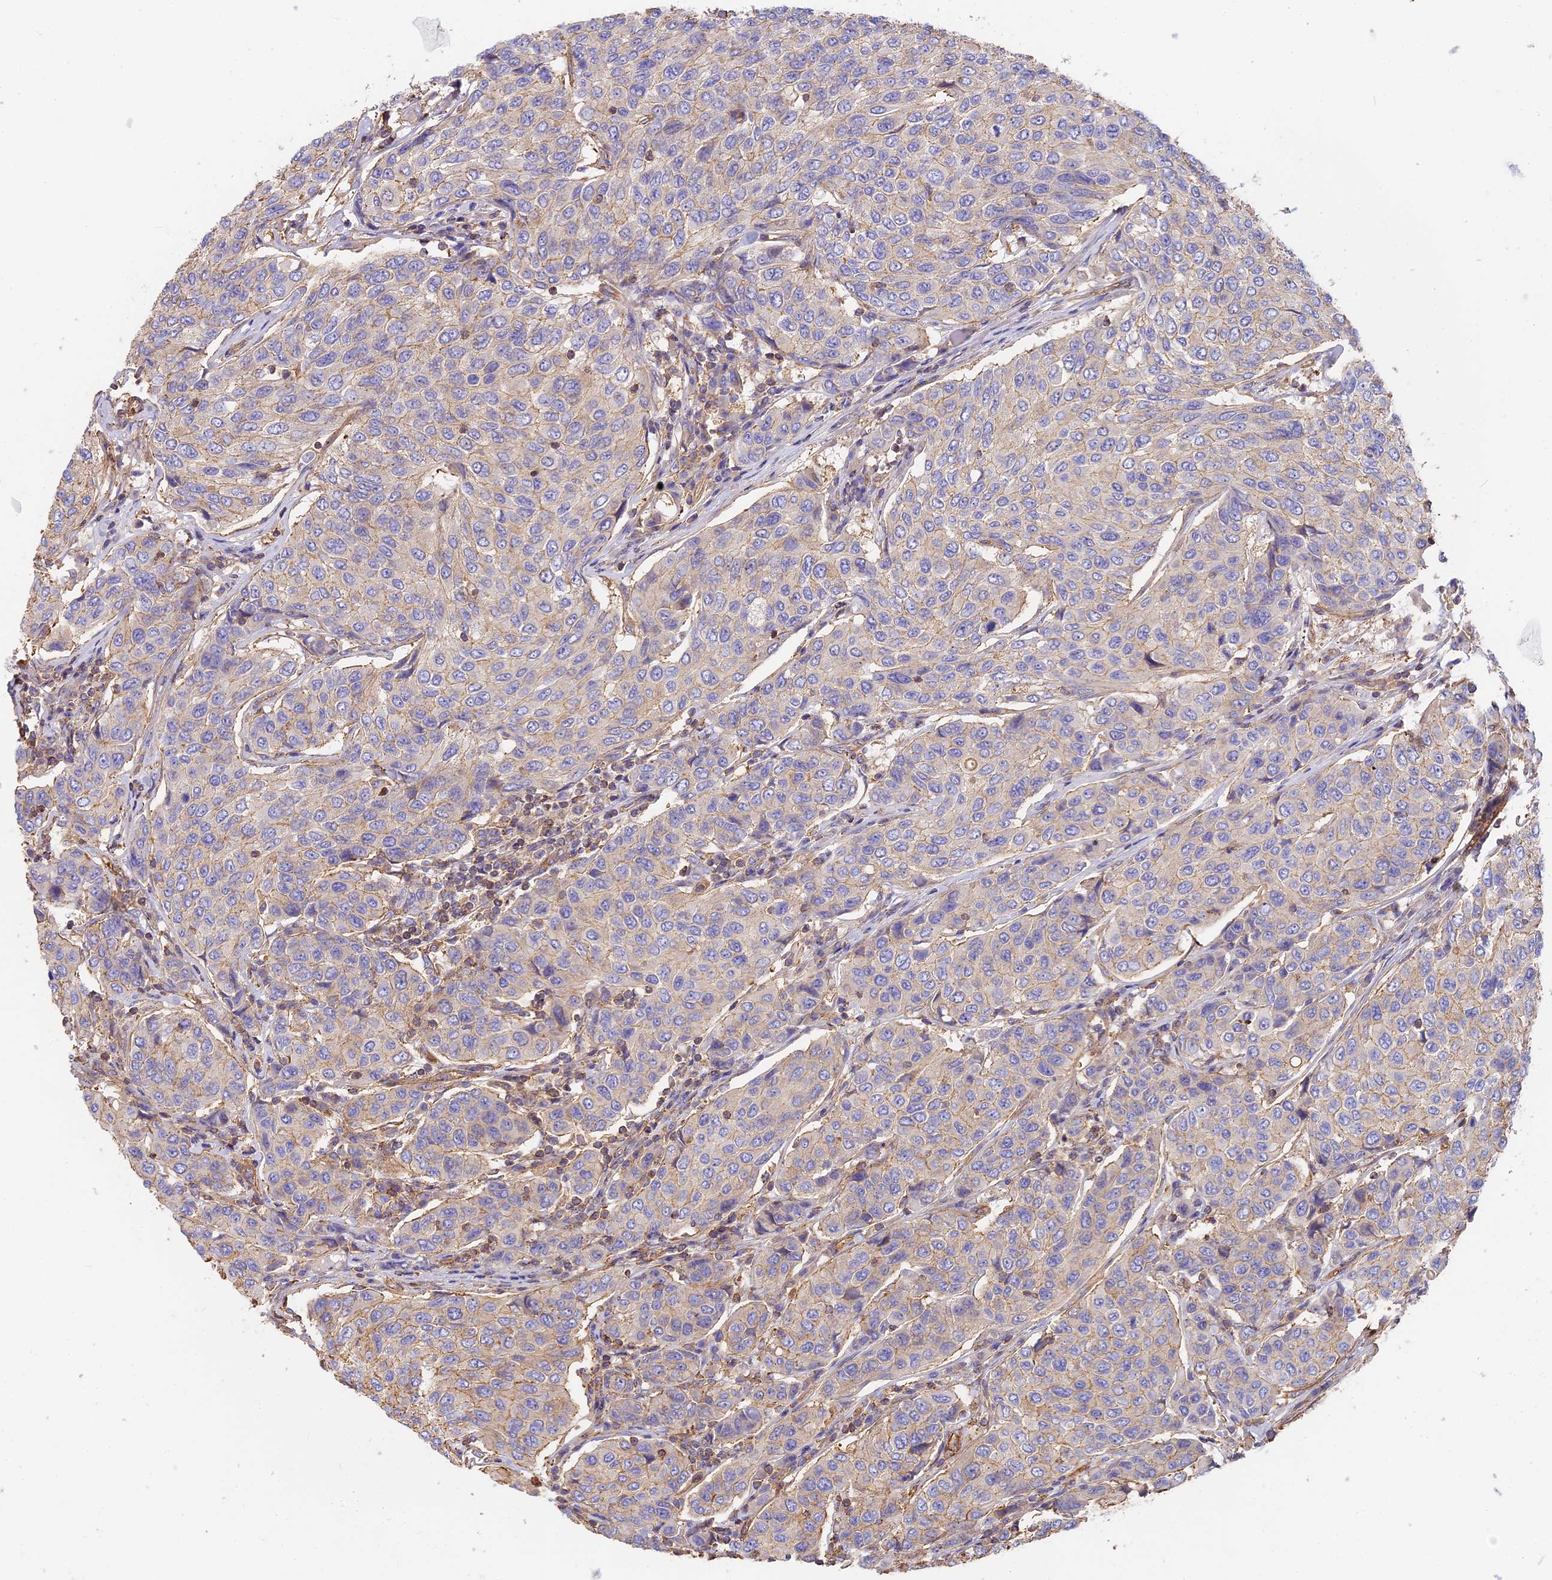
{"staining": {"intensity": "negative", "quantity": "none", "location": "none"}, "tissue": "breast cancer", "cell_type": "Tumor cells", "image_type": "cancer", "snomed": [{"axis": "morphology", "description": "Duct carcinoma"}, {"axis": "topography", "description": "Breast"}], "caption": "Immunohistochemistry (IHC) of invasive ductal carcinoma (breast) shows no positivity in tumor cells.", "gene": "VPS18", "patient": {"sex": "female", "age": 55}}